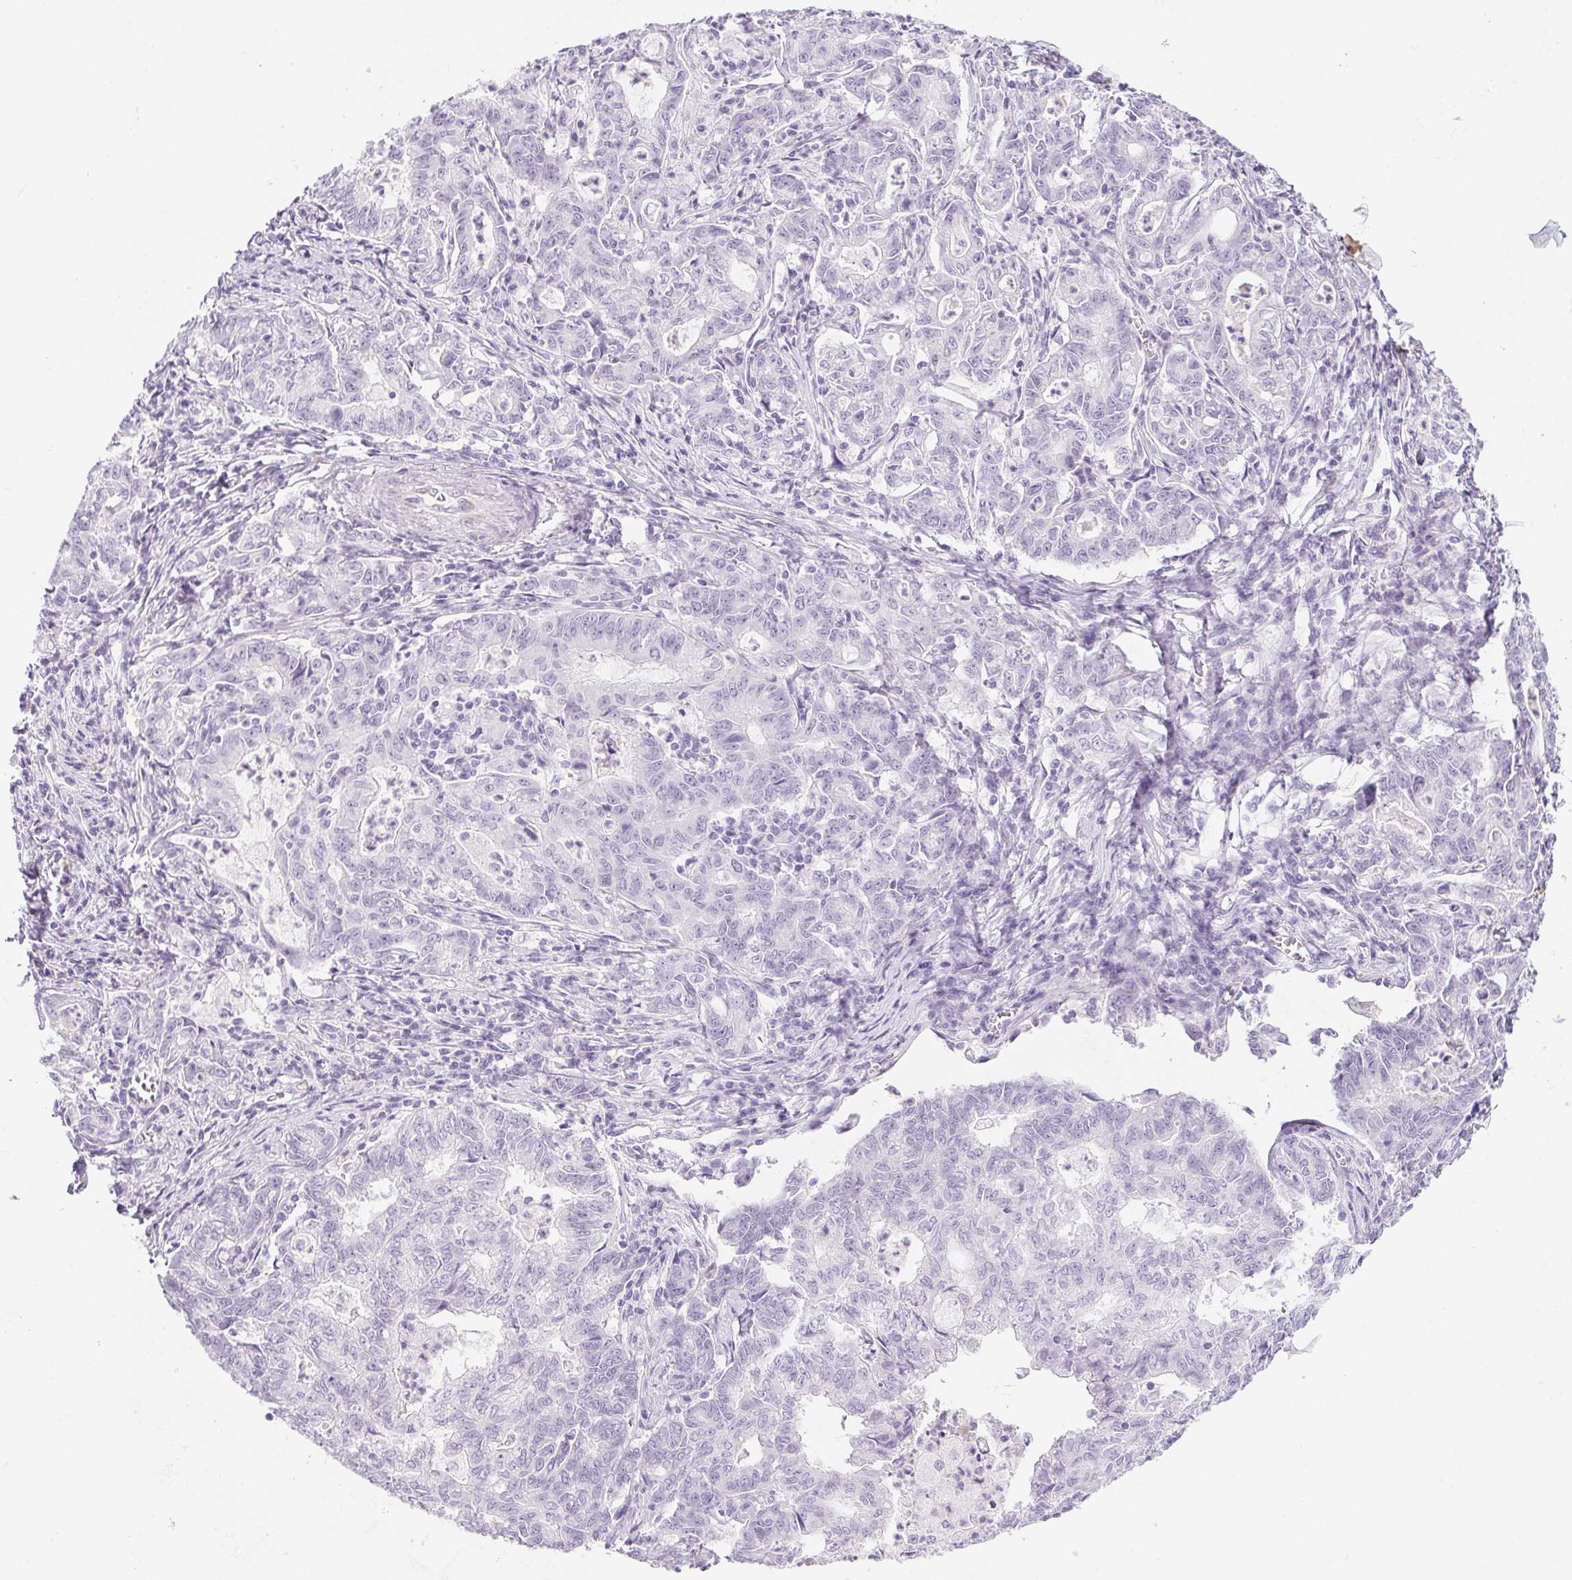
{"staining": {"intensity": "negative", "quantity": "none", "location": "none"}, "tissue": "stomach cancer", "cell_type": "Tumor cells", "image_type": "cancer", "snomed": [{"axis": "morphology", "description": "Adenocarcinoma, NOS"}, {"axis": "topography", "description": "Stomach, upper"}], "caption": "Immunohistochemistry of adenocarcinoma (stomach) displays no expression in tumor cells.", "gene": "CYP21A2", "patient": {"sex": "female", "age": 79}}